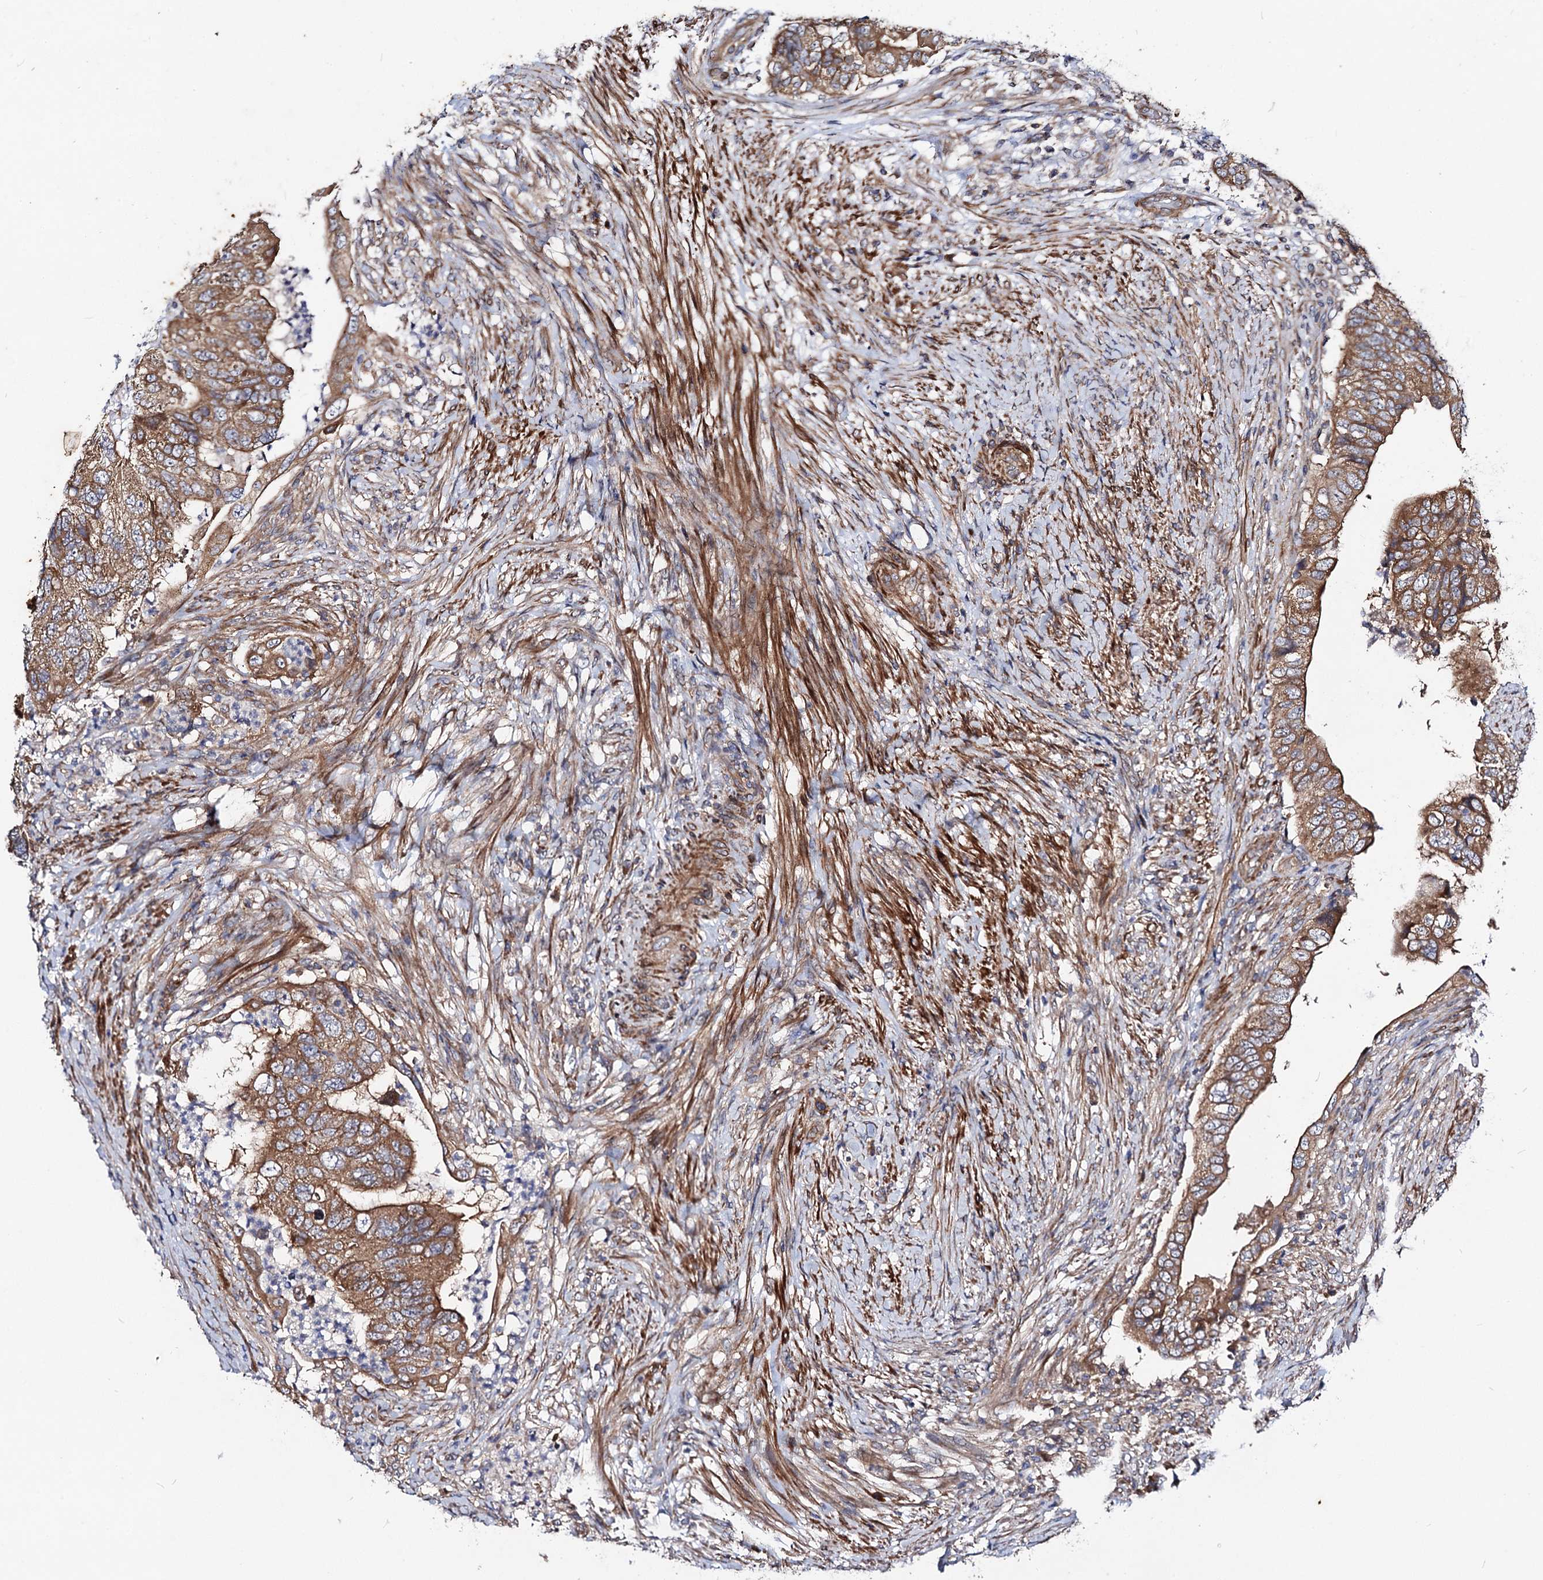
{"staining": {"intensity": "moderate", "quantity": ">75%", "location": "cytoplasmic/membranous"}, "tissue": "colorectal cancer", "cell_type": "Tumor cells", "image_type": "cancer", "snomed": [{"axis": "morphology", "description": "Adenocarcinoma, NOS"}, {"axis": "topography", "description": "Rectum"}], "caption": "Adenocarcinoma (colorectal) was stained to show a protein in brown. There is medium levels of moderate cytoplasmic/membranous positivity in about >75% of tumor cells.", "gene": "DYDC1", "patient": {"sex": "male", "age": 63}}